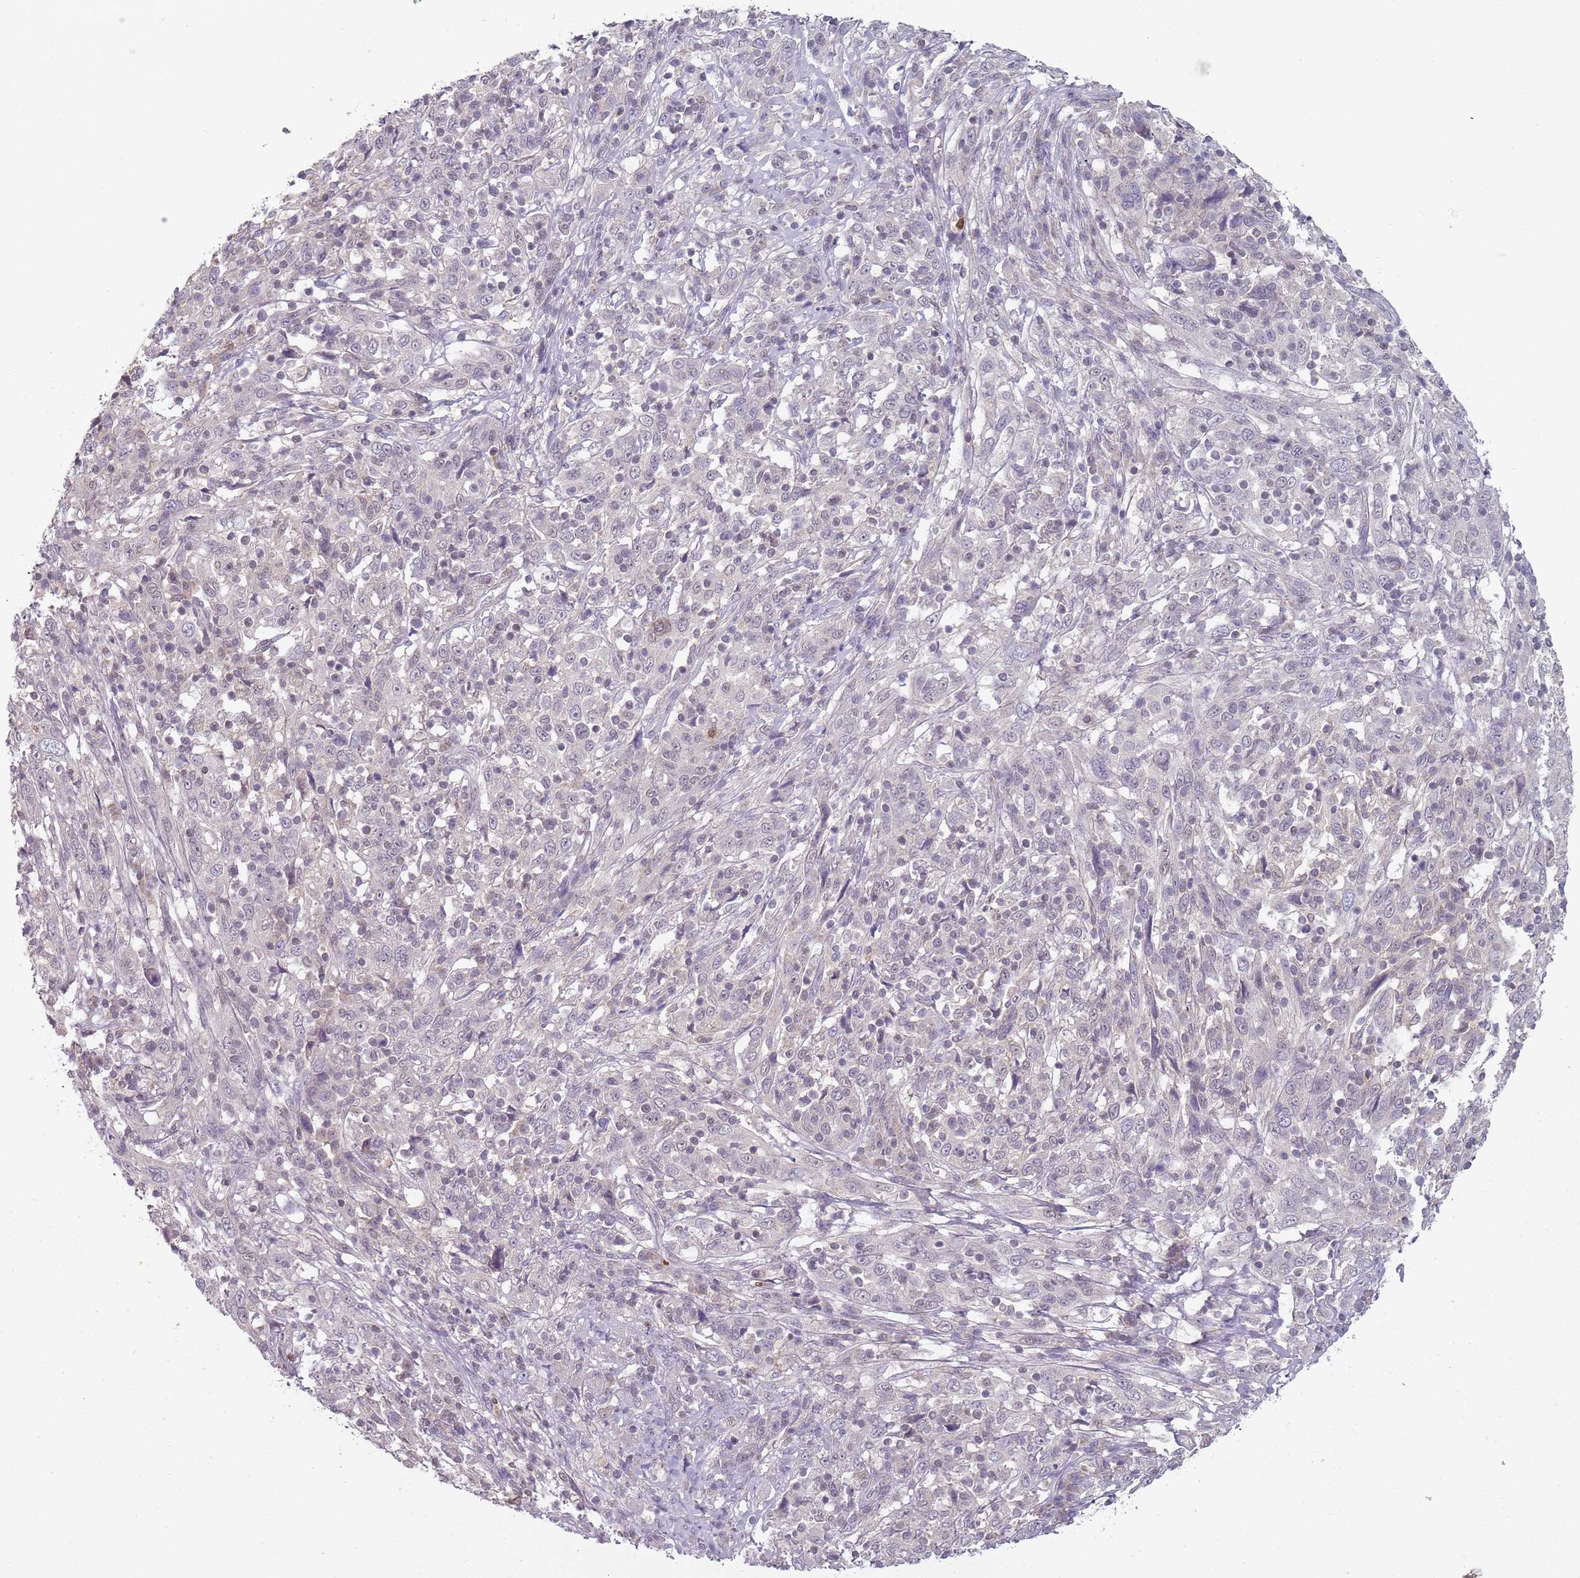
{"staining": {"intensity": "negative", "quantity": "none", "location": "none"}, "tissue": "cervical cancer", "cell_type": "Tumor cells", "image_type": "cancer", "snomed": [{"axis": "morphology", "description": "Squamous cell carcinoma, NOS"}, {"axis": "topography", "description": "Cervix"}], "caption": "Tumor cells are negative for protein expression in human cervical cancer. Brightfield microscopy of immunohistochemistry (IHC) stained with DAB (brown) and hematoxylin (blue), captured at high magnification.", "gene": "SMARCAL1", "patient": {"sex": "female", "age": 46}}